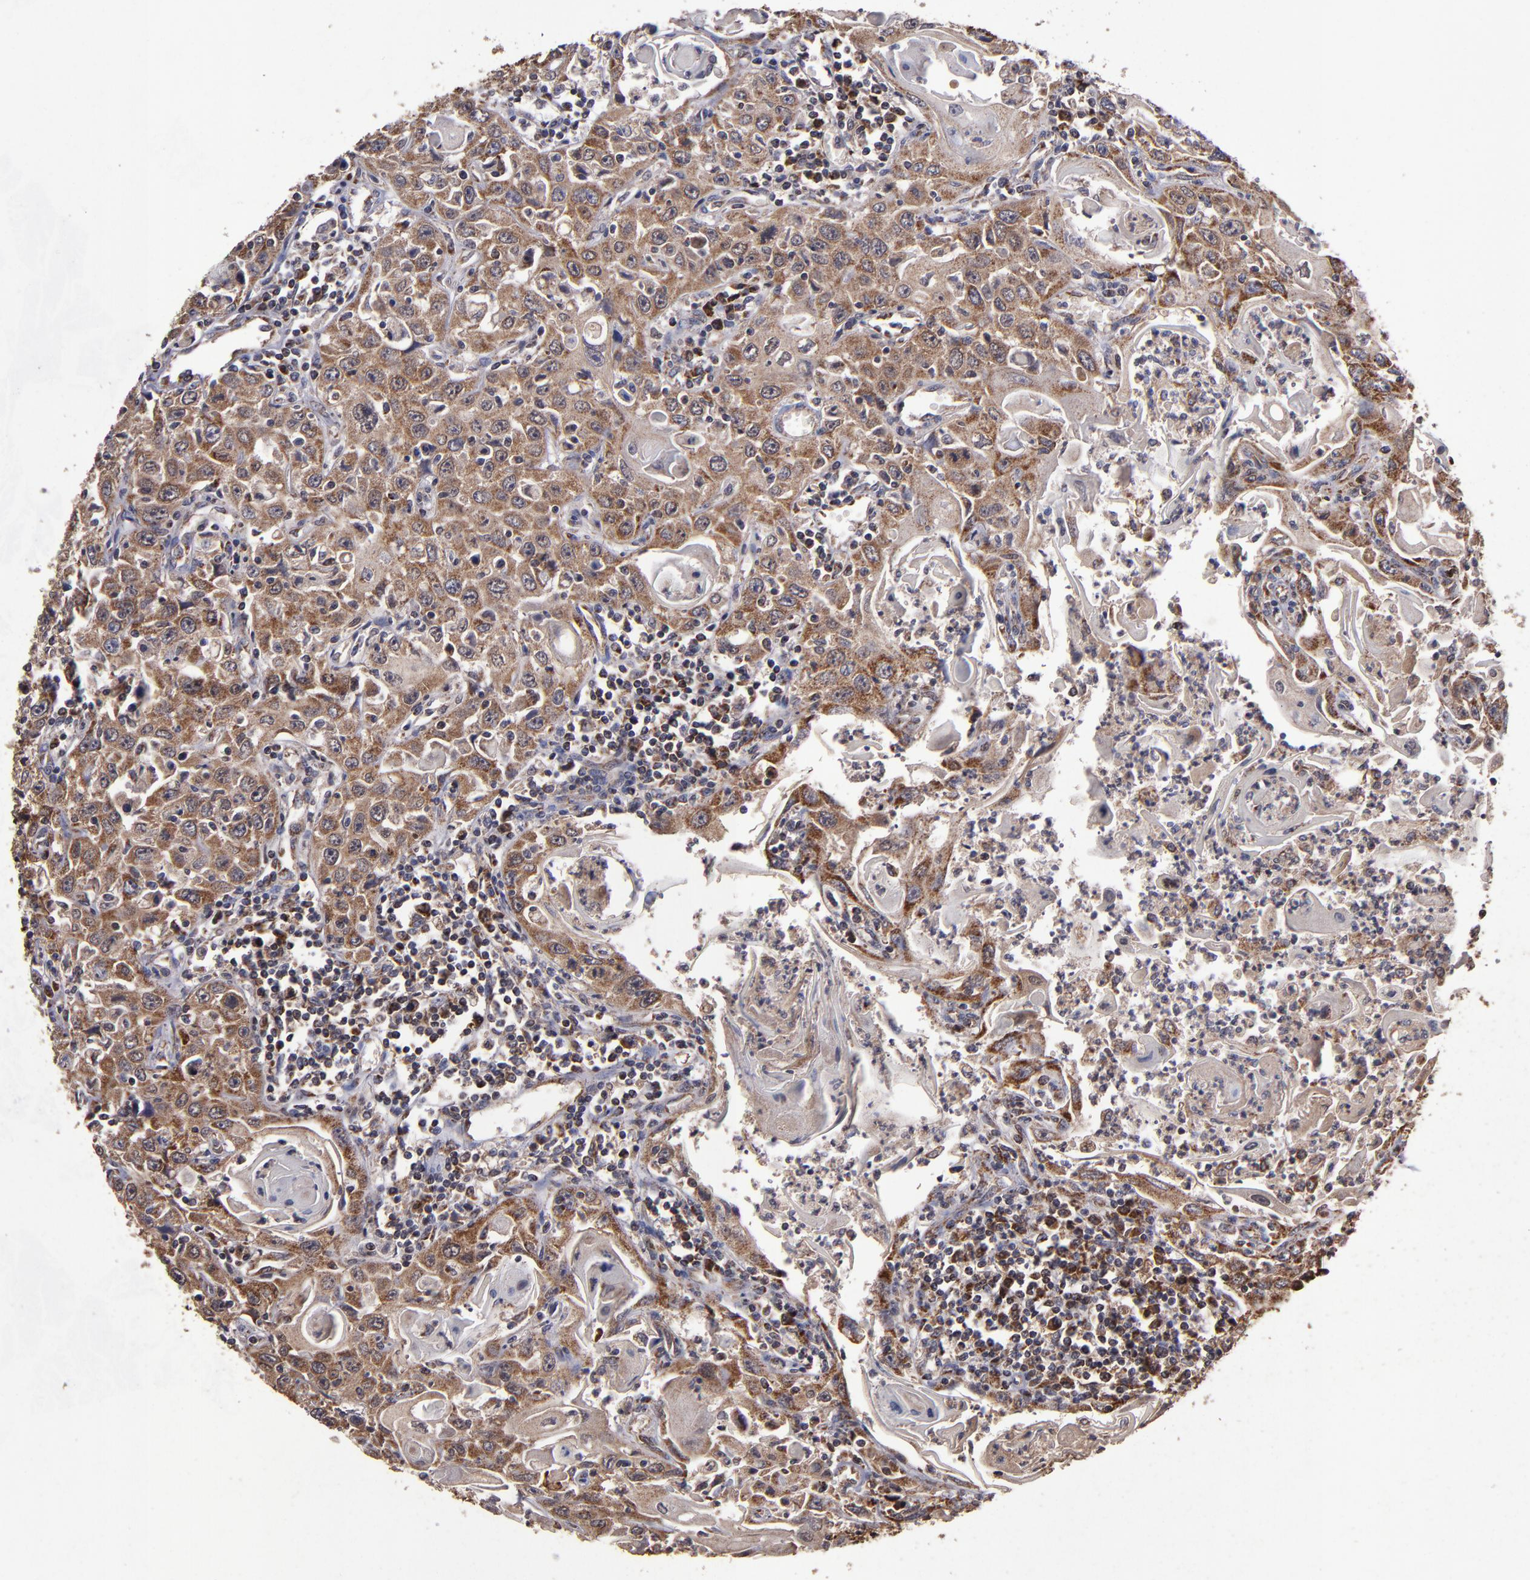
{"staining": {"intensity": "weak", "quantity": ">75%", "location": "cytoplasmic/membranous"}, "tissue": "head and neck cancer", "cell_type": "Tumor cells", "image_type": "cancer", "snomed": [{"axis": "morphology", "description": "Squamous cell carcinoma, NOS"}, {"axis": "topography", "description": "Oral tissue"}, {"axis": "topography", "description": "Head-Neck"}], "caption": "Protein analysis of head and neck cancer (squamous cell carcinoma) tissue reveals weak cytoplasmic/membranous positivity in about >75% of tumor cells.", "gene": "TIMM9", "patient": {"sex": "female", "age": 76}}